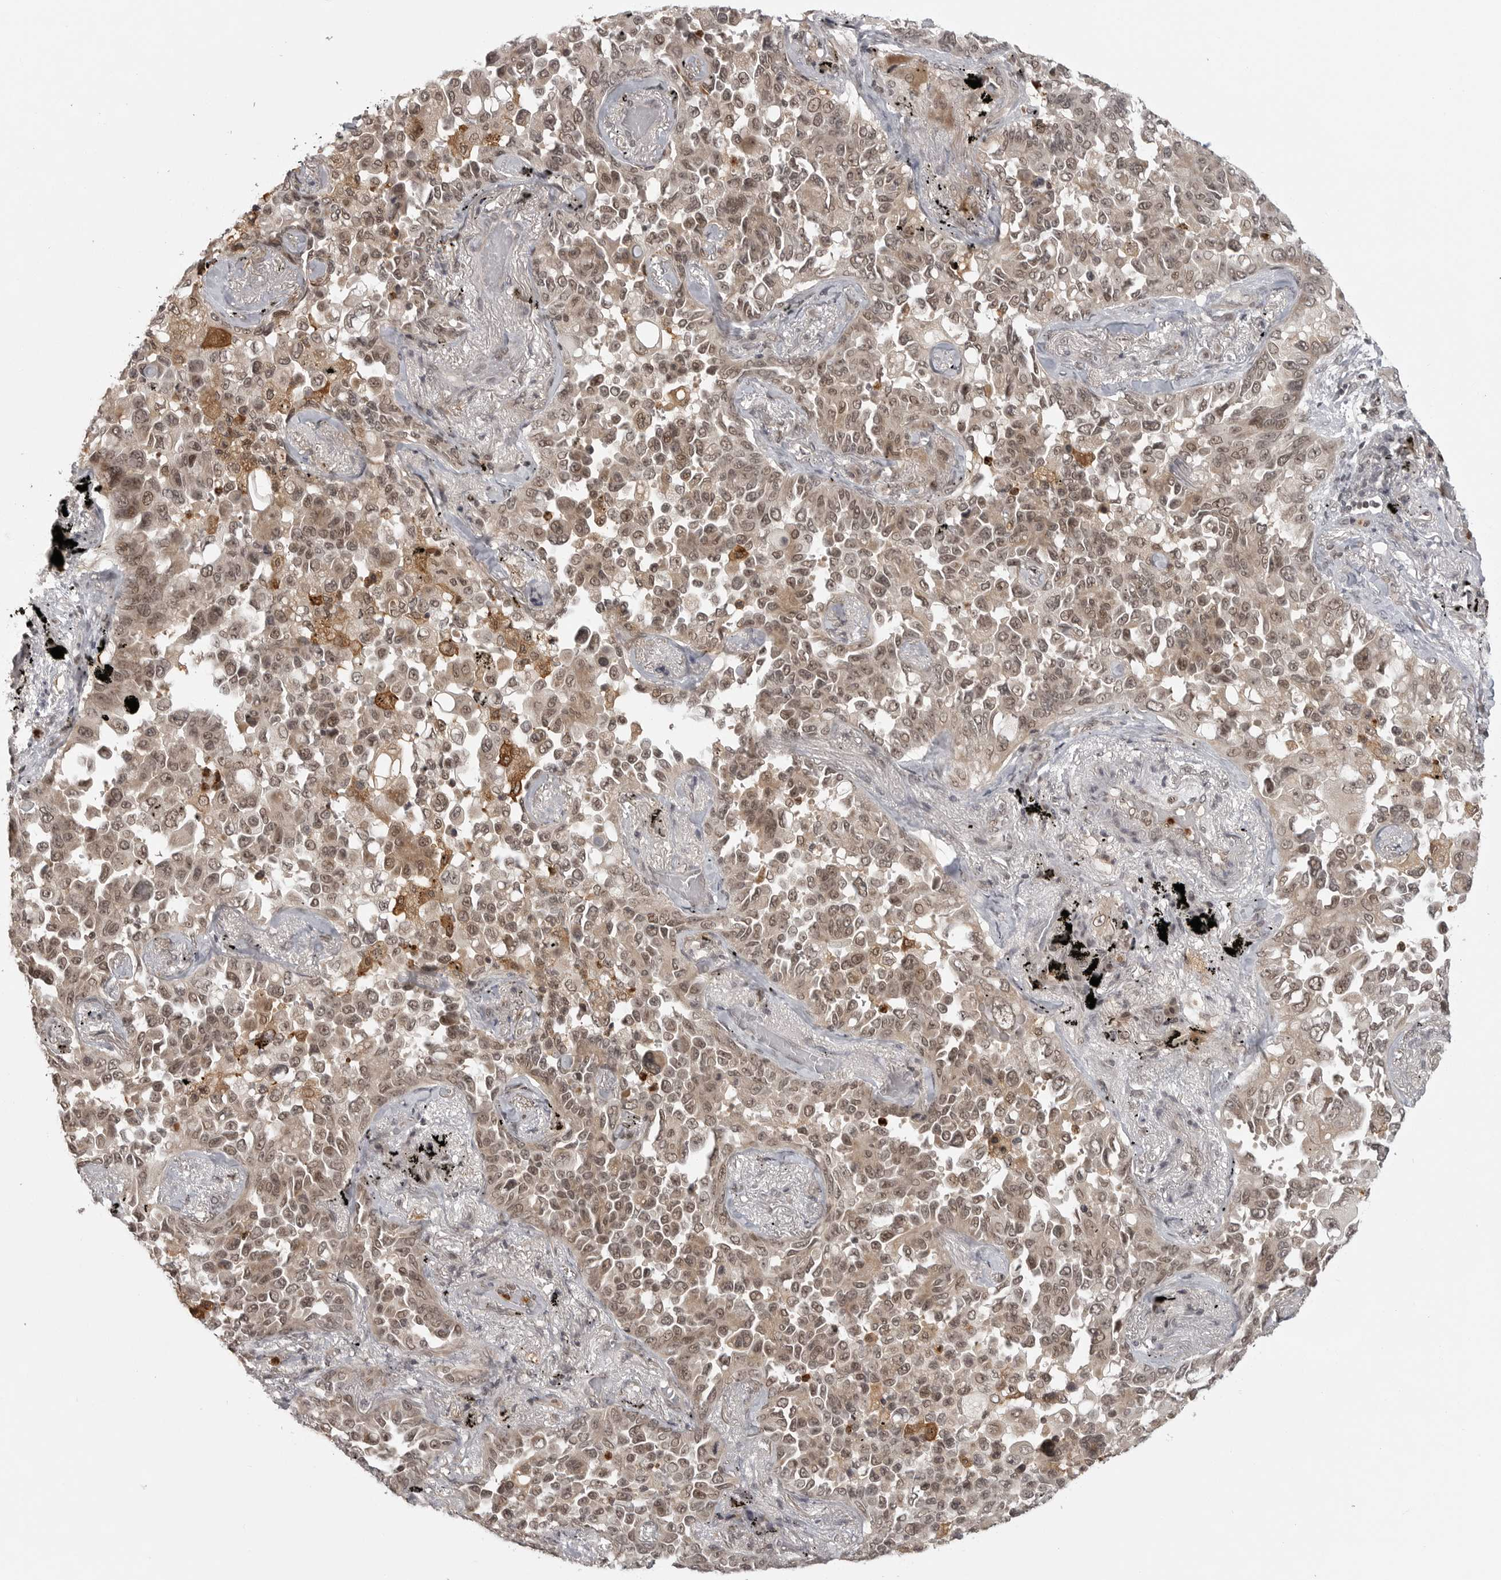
{"staining": {"intensity": "moderate", "quantity": ">75%", "location": "cytoplasmic/membranous,nuclear"}, "tissue": "lung cancer", "cell_type": "Tumor cells", "image_type": "cancer", "snomed": [{"axis": "morphology", "description": "Adenocarcinoma, NOS"}, {"axis": "topography", "description": "Lung"}], "caption": "Immunohistochemistry staining of lung cancer (adenocarcinoma), which demonstrates medium levels of moderate cytoplasmic/membranous and nuclear staining in about >75% of tumor cells indicating moderate cytoplasmic/membranous and nuclear protein staining. The staining was performed using DAB (brown) for protein detection and nuclei were counterstained in hematoxylin (blue).", "gene": "PEG3", "patient": {"sex": "female", "age": 67}}